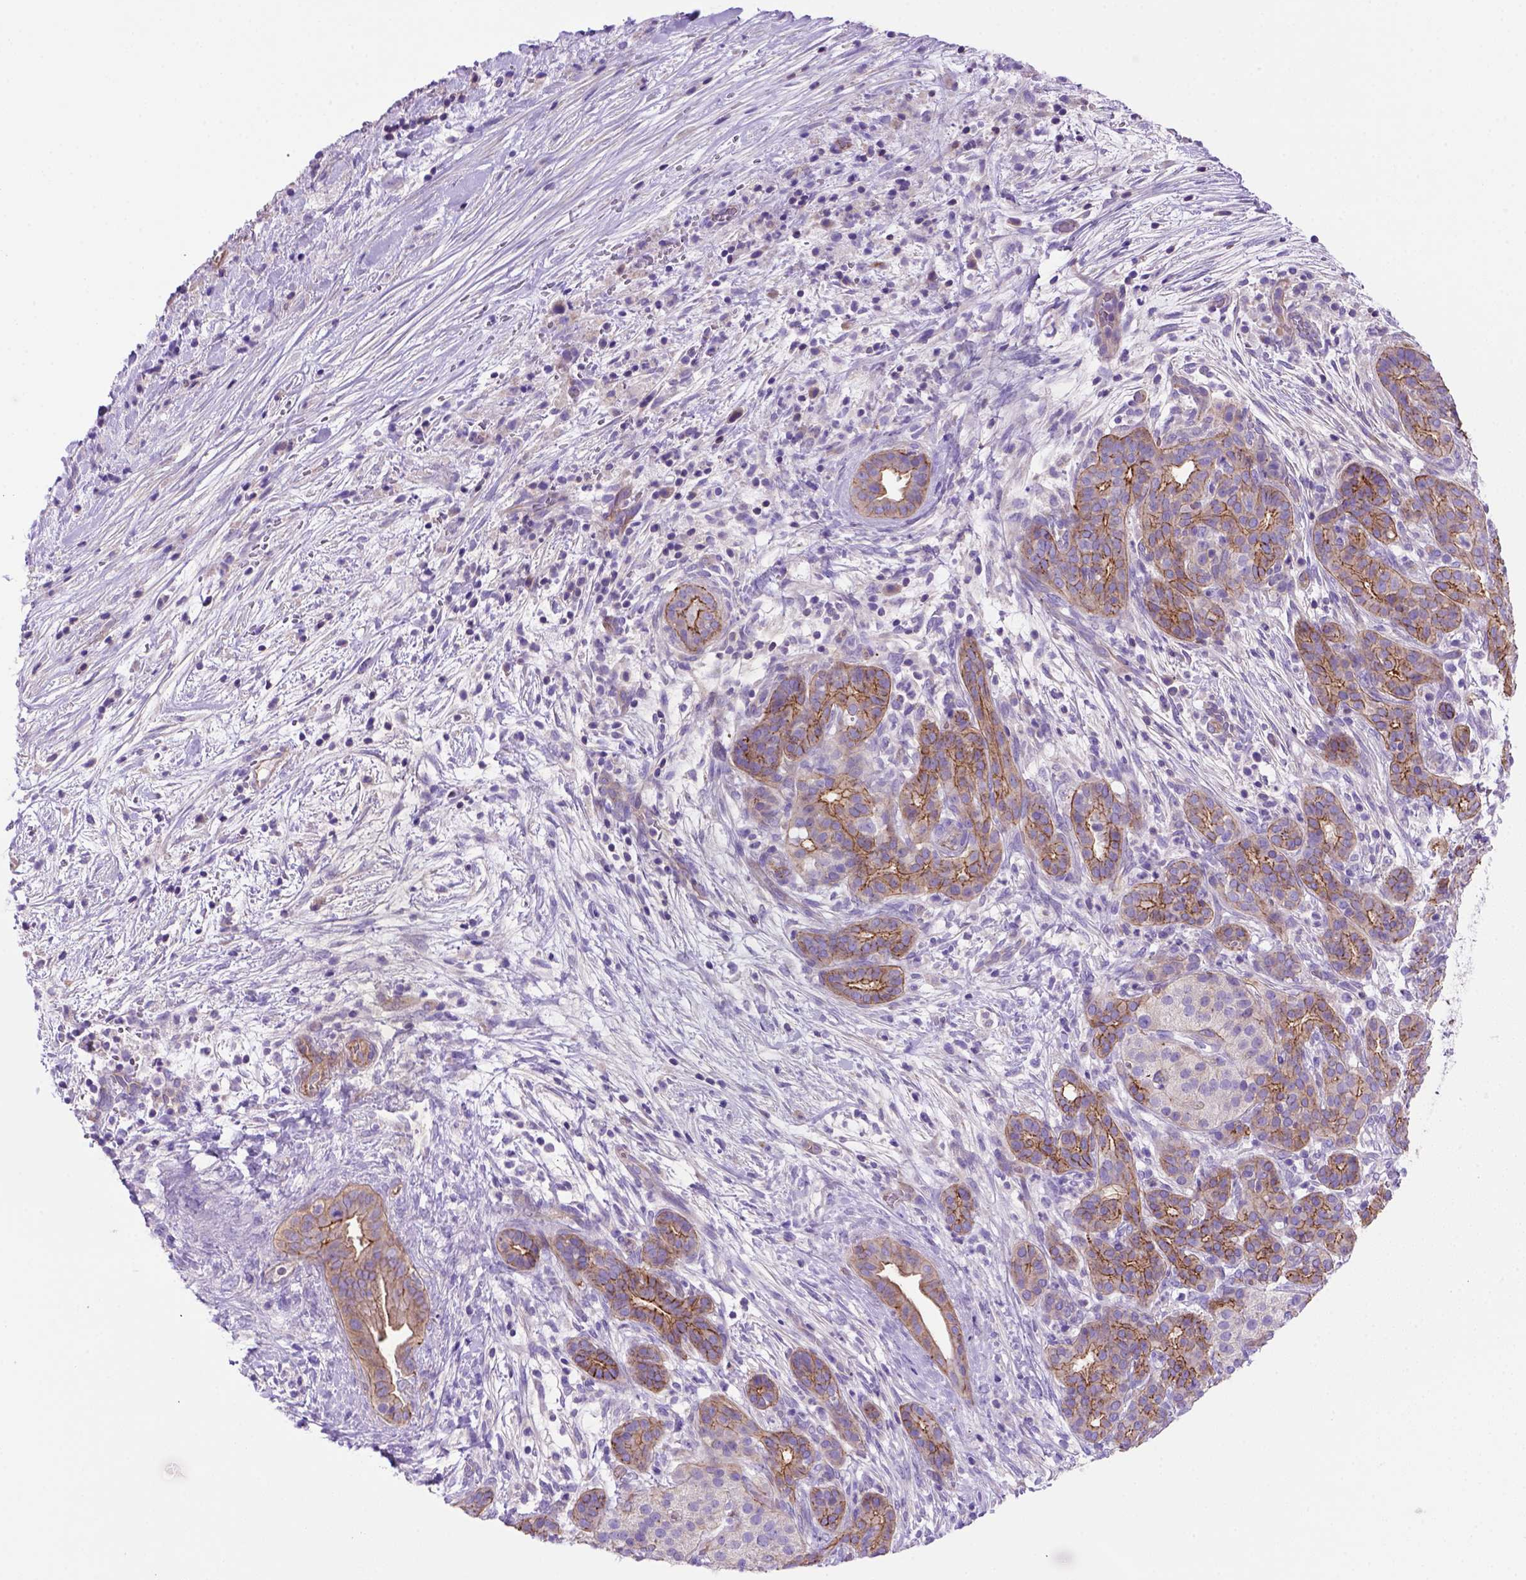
{"staining": {"intensity": "strong", "quantity": ">75%", "location": "cytoplasmic/membranous"}, "tissue": "pancreatic cancer", "cell_type": "Tumor cells", "image_type": "cancer", "snomed": [{"axis": "morphology", "description": "Adenocarcinoma, NOS"}, {"axis": "topography", "description": "Pancreas"}], "caption": "This photomicrograph exhibits immunohistochemistry staining of human pancreatic adenocarcinoma, with high strong cytoplasmic/membranous positivity in about >75% of tumor cells.", "gene": "PEX12", "patient": {"sex": "male", "age": 44}}